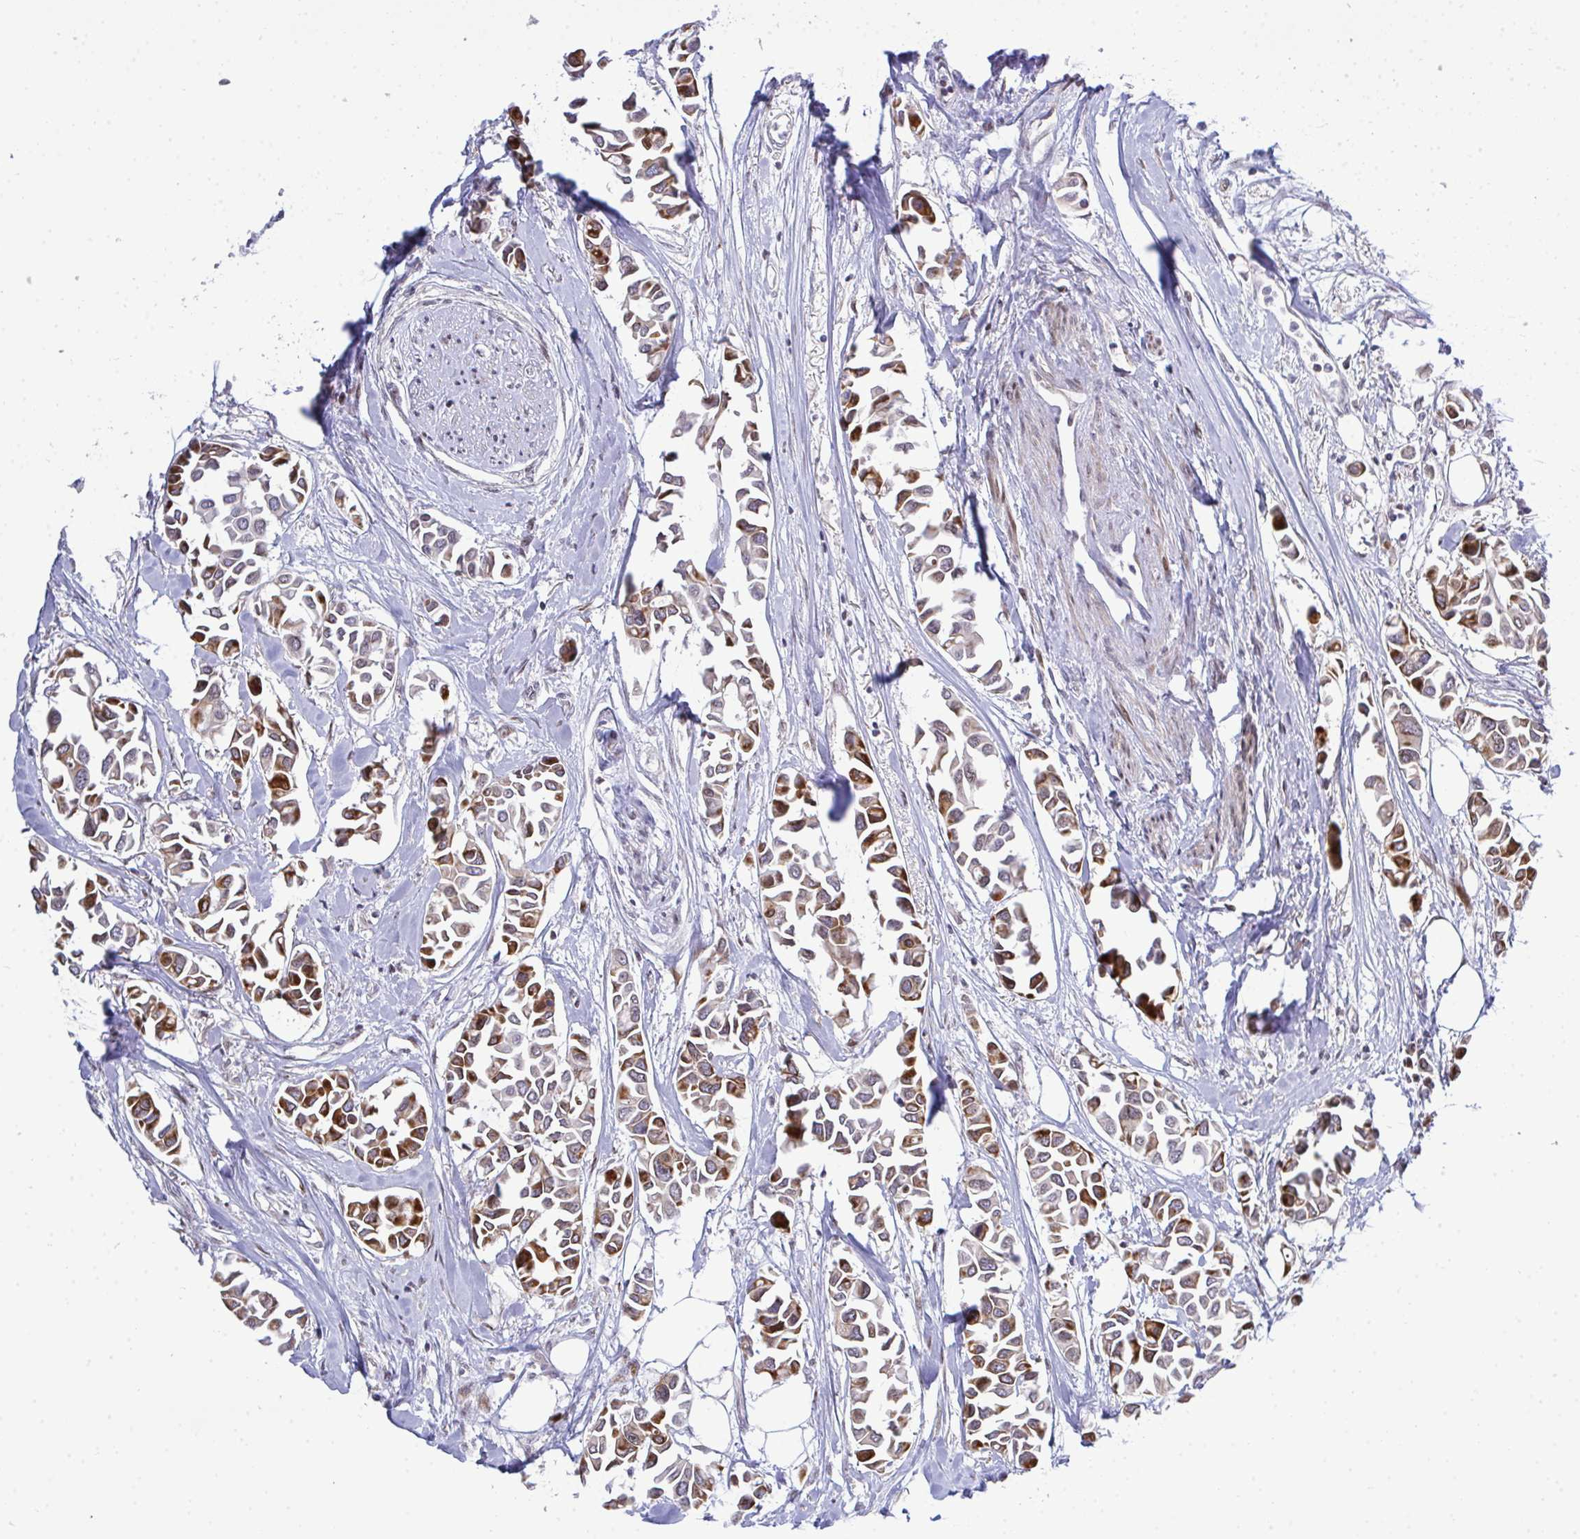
{"staining": {"intensity": "strong", "quantity": ">75%", "location": "cytoplasmic/membranous"}, "tissue": "breast cancer", "cell_type": "Tumor cells", "image_type": "cancer", "snomed": [{"axis": "morphology", "description": "Duct carcinoma"}, {"axis": "topography", "description": "Breast"}], "caption": "About >75% of tumor cells in human breast cancer (invasive ductal carcinoma) exhibit strong cytoplasmic/membranous protein staining as visualized by brown immunohistochemical staining.", "gene": "CASTOR2", "patient": {"sex": "female", "age": 54}}